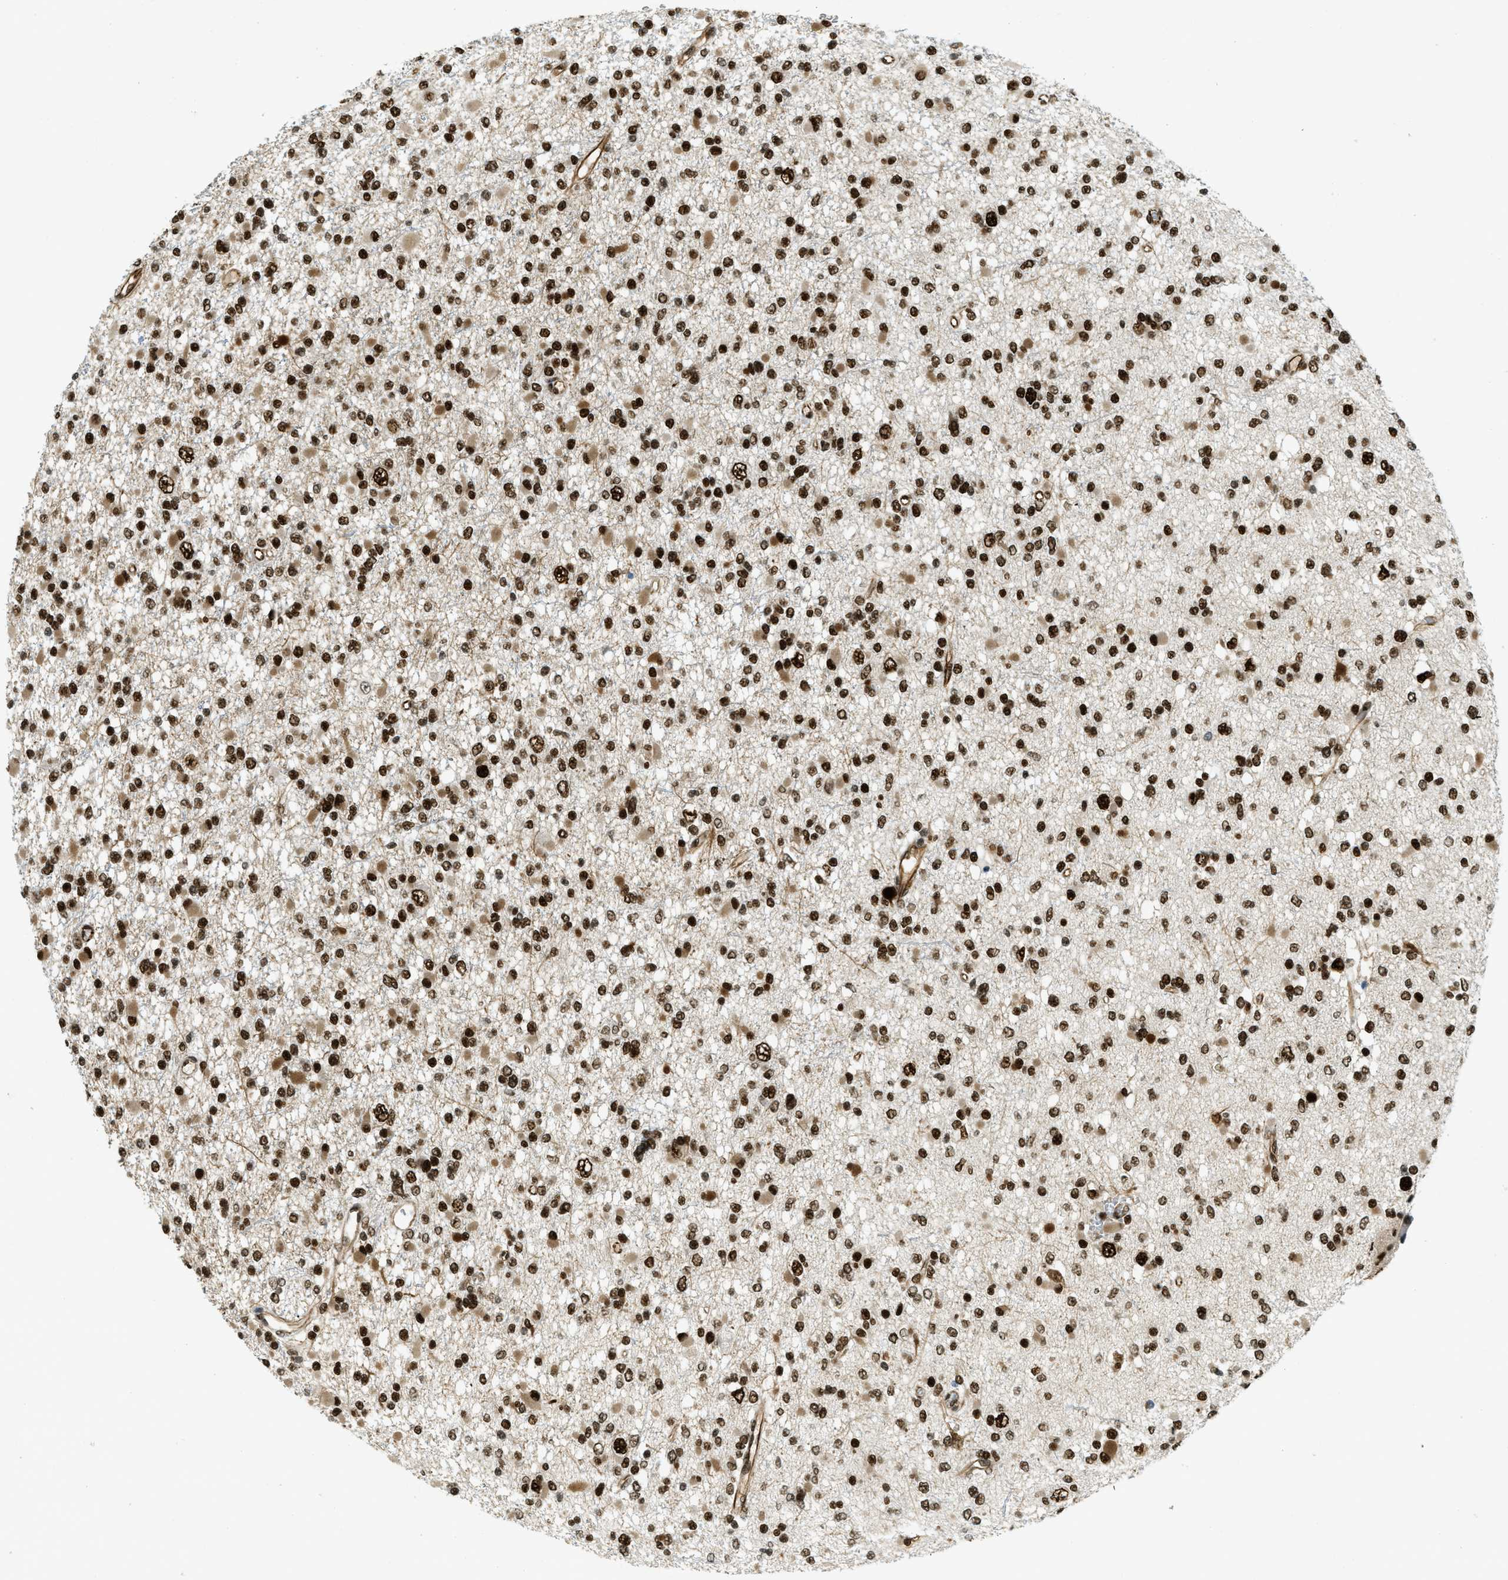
{"staining": {"intensity": "strong", "quantity": ">75%", "location": "cytoplasmic/membranous,nuclear"}, "tissue": "glioma", "cell_type": "Tumor cells", "image_type": "cancer", "snomed": [{"axis": "morphology", "description": "Glioma, malignant, Low grade"}, {"axis": "topography", "description": "Brain"}], "caption": "Human malignant glioma (low-grade) stained with a brown dye reveals strong cytoplasmic/membranous and nuclear positive positivity in approximately >75% of tumor cells.", "gene": "ZFR", "patient": {"sex": "female", "age": 22}}